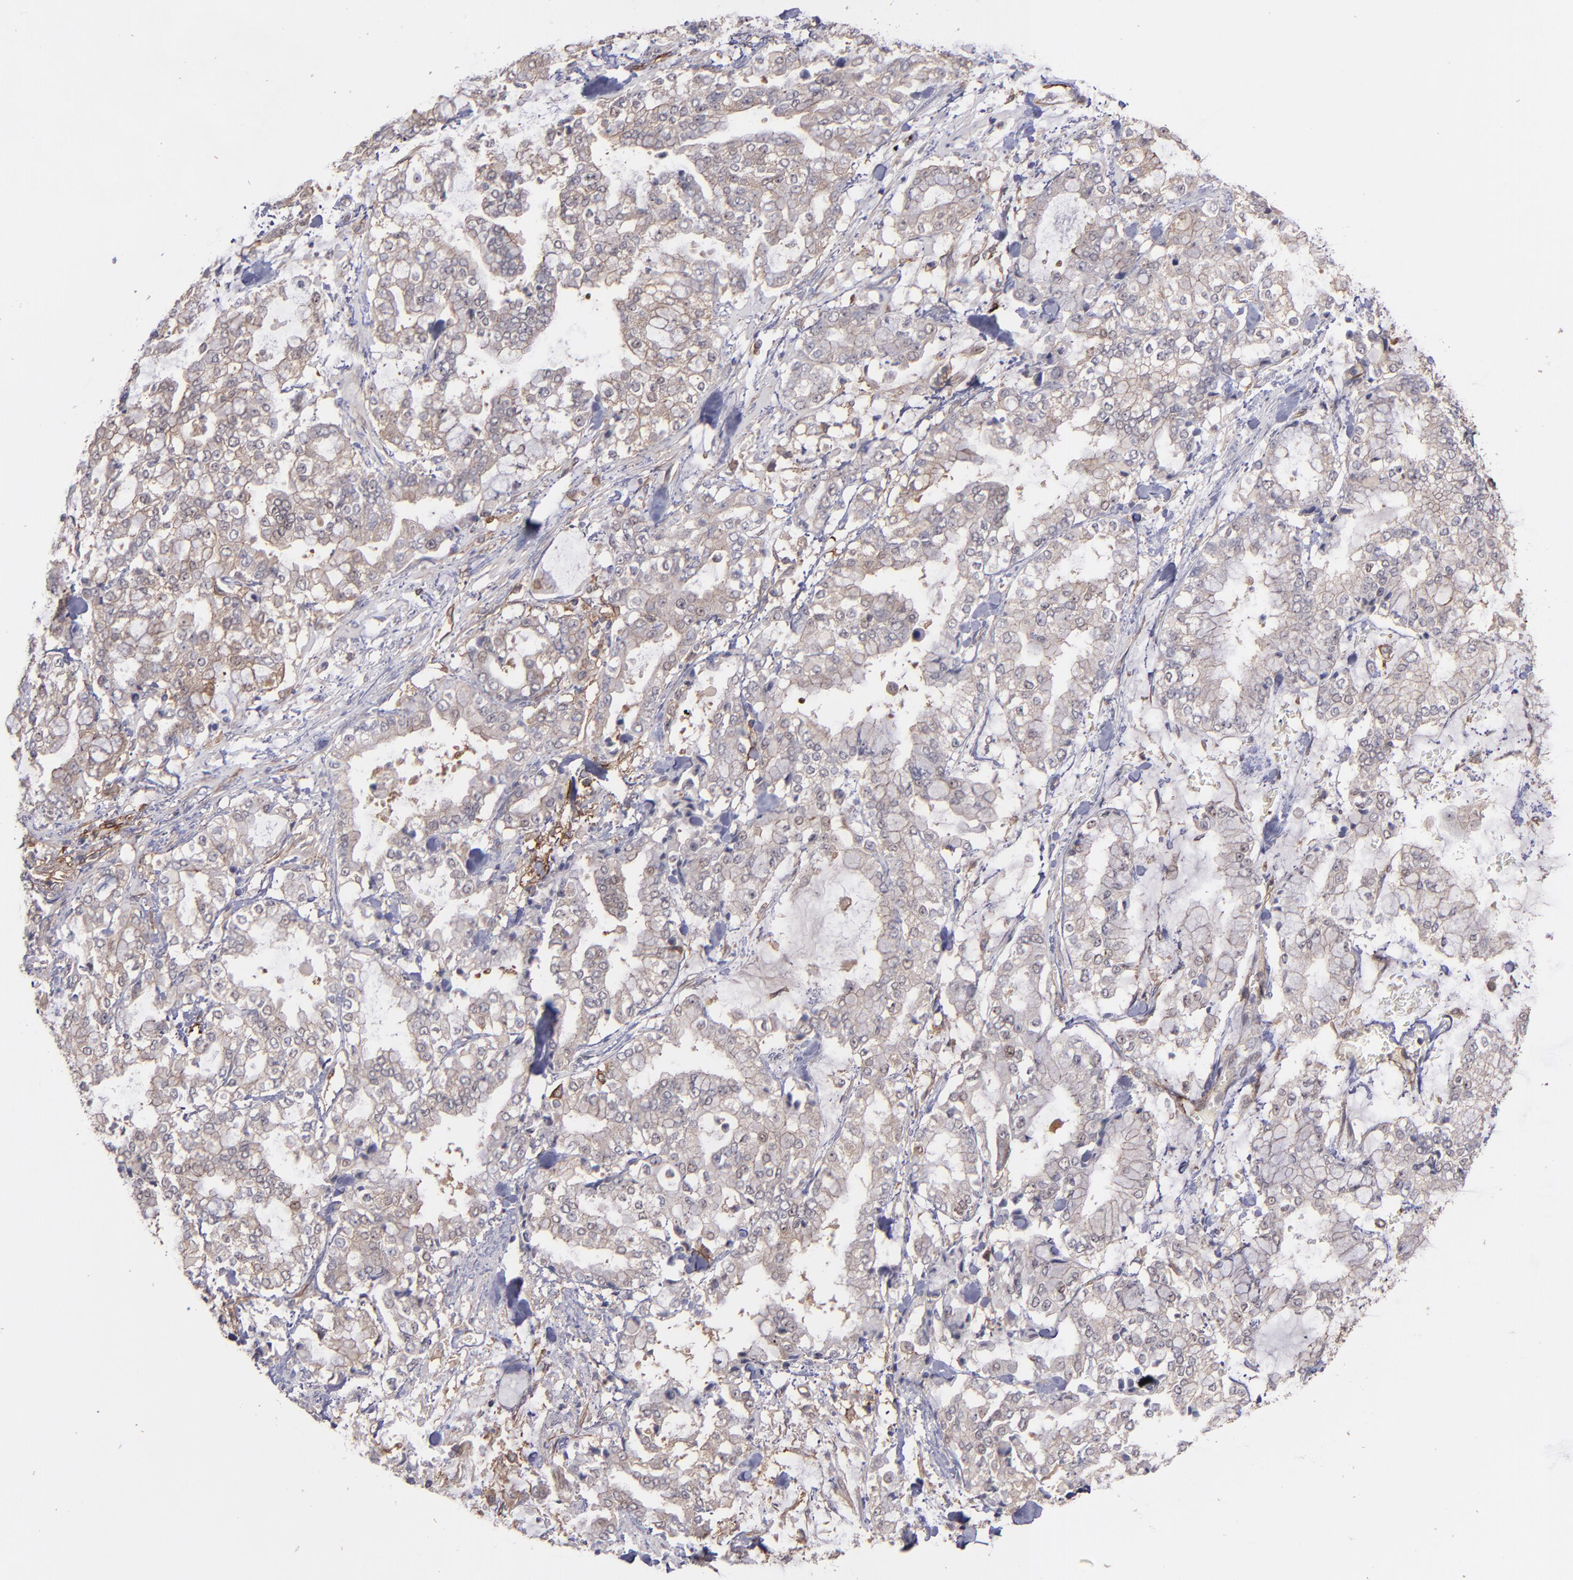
{"staining": {"intensity": "weak", "quantity": "25%-75%", "location": "cytoplasmic/membranous"}, "tissue": "stomach cancer", "cell_type": "Tumor cells", "image_type": "cancer", "snomed": [{"axis": "morphology", "description": "Normal tissue, NOS"}, {"axis": "morphology", "description": "Adenocarcinoma, NOS"}, {"axis": "topography", "description": "Stomach, upper"}, {"axis": "topography", "description": "Stomach"}], "caption": "Immunohistochemical staining of stomach adenocarcinoma reveals weak cytoplasmic/membranous protein staining in about 25%-75% of tumor cells. The staining was performed using DAB, with brown indicating positive protein expression. Nuclei are stained blue with hematoxylin.", "gene": "ICAM1", "patient": {"sex": "male", "age": 76}}